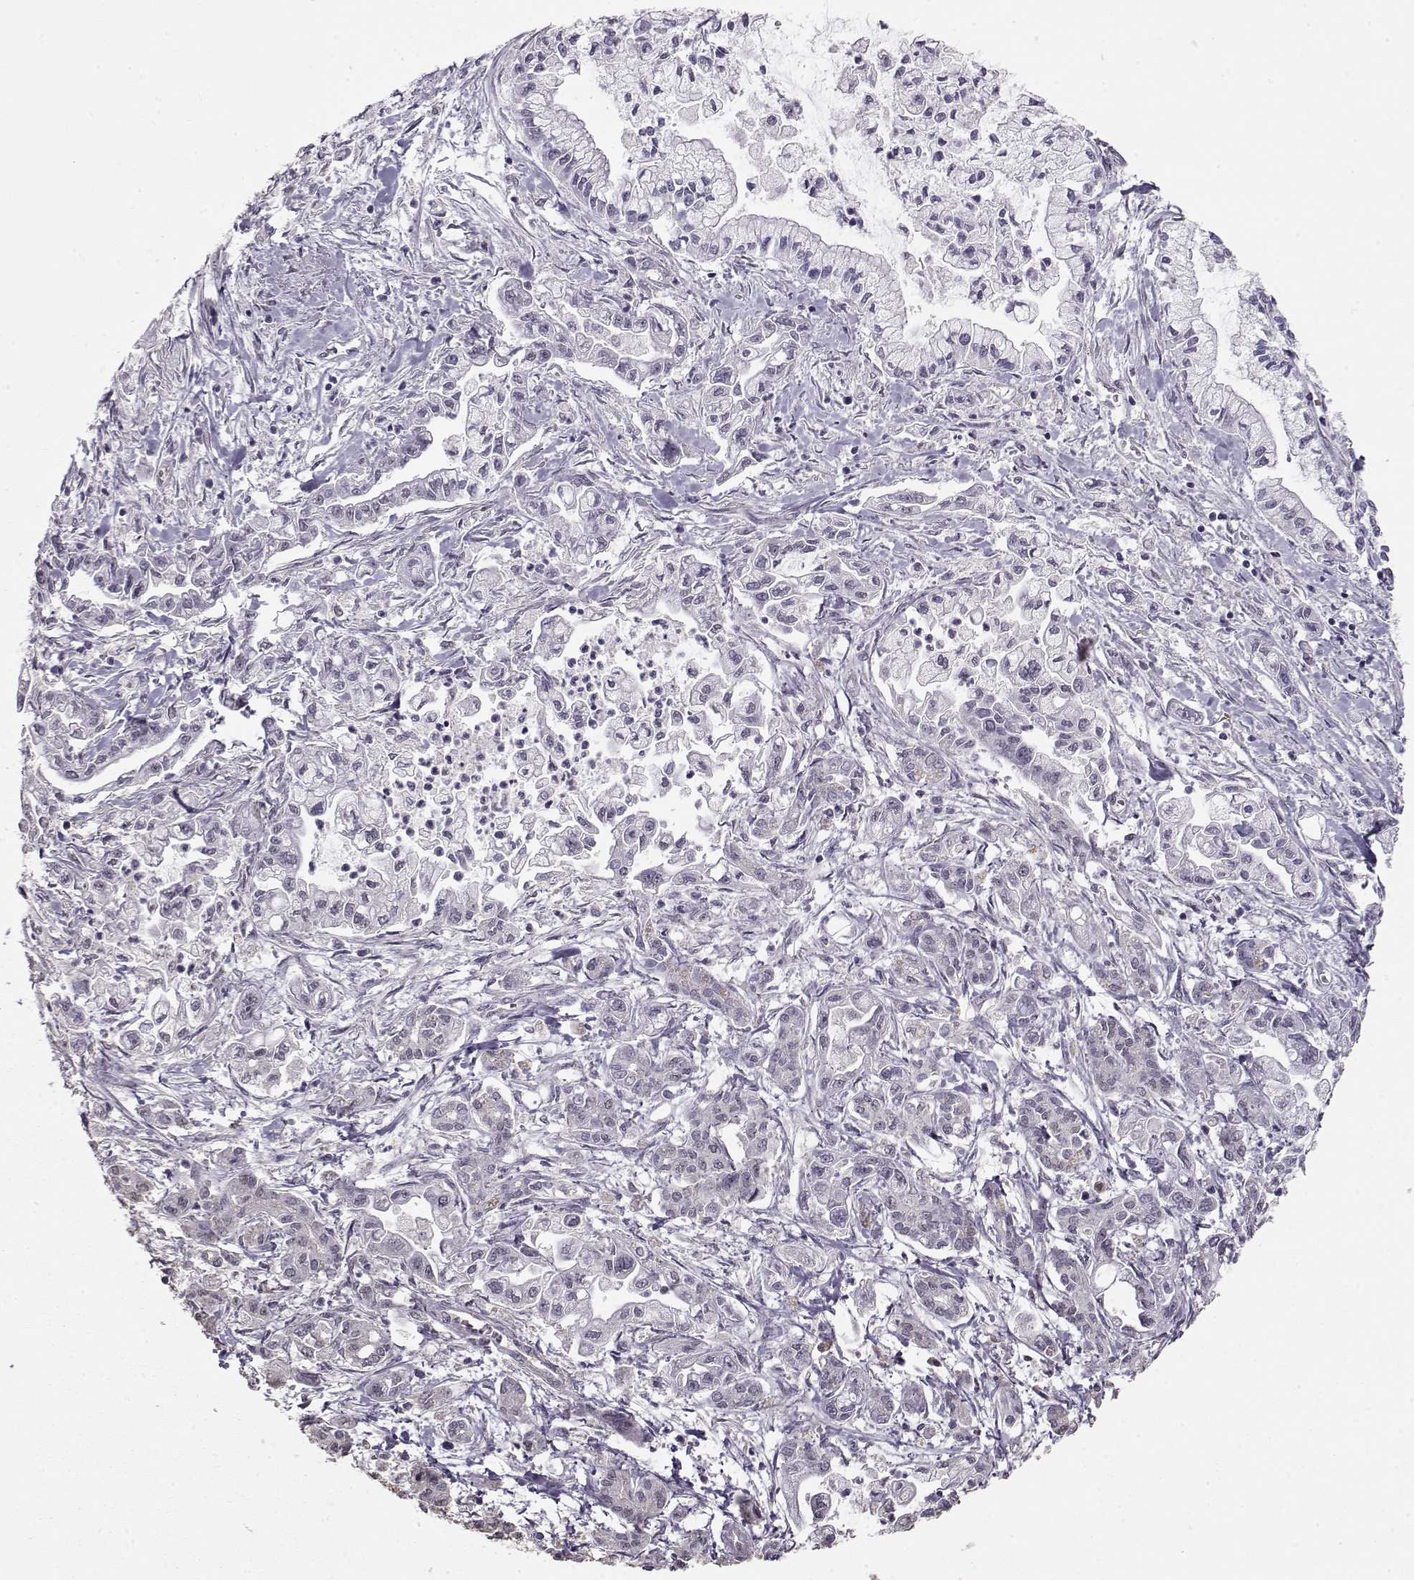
{"staining": {"intensity": "negative", "quantity": "none", "location": "none"}, "tissue": "pancreatic cancer", "cell_type": "Tumor cells", "image_type": "cancer", "snomed": [{"axis": "morphology", "description": "Adenocarcinoma, NOS"}, {"axis": "topography", "description": "Pancreas"}], "caption": "DAB immunohistochemical staining of human pancreatic cancer (adenocarcinoma) demonstrates no significant expression in tumor cells.", "gene": "PCP4", "patient": {"sex": "male", "age": 54}}